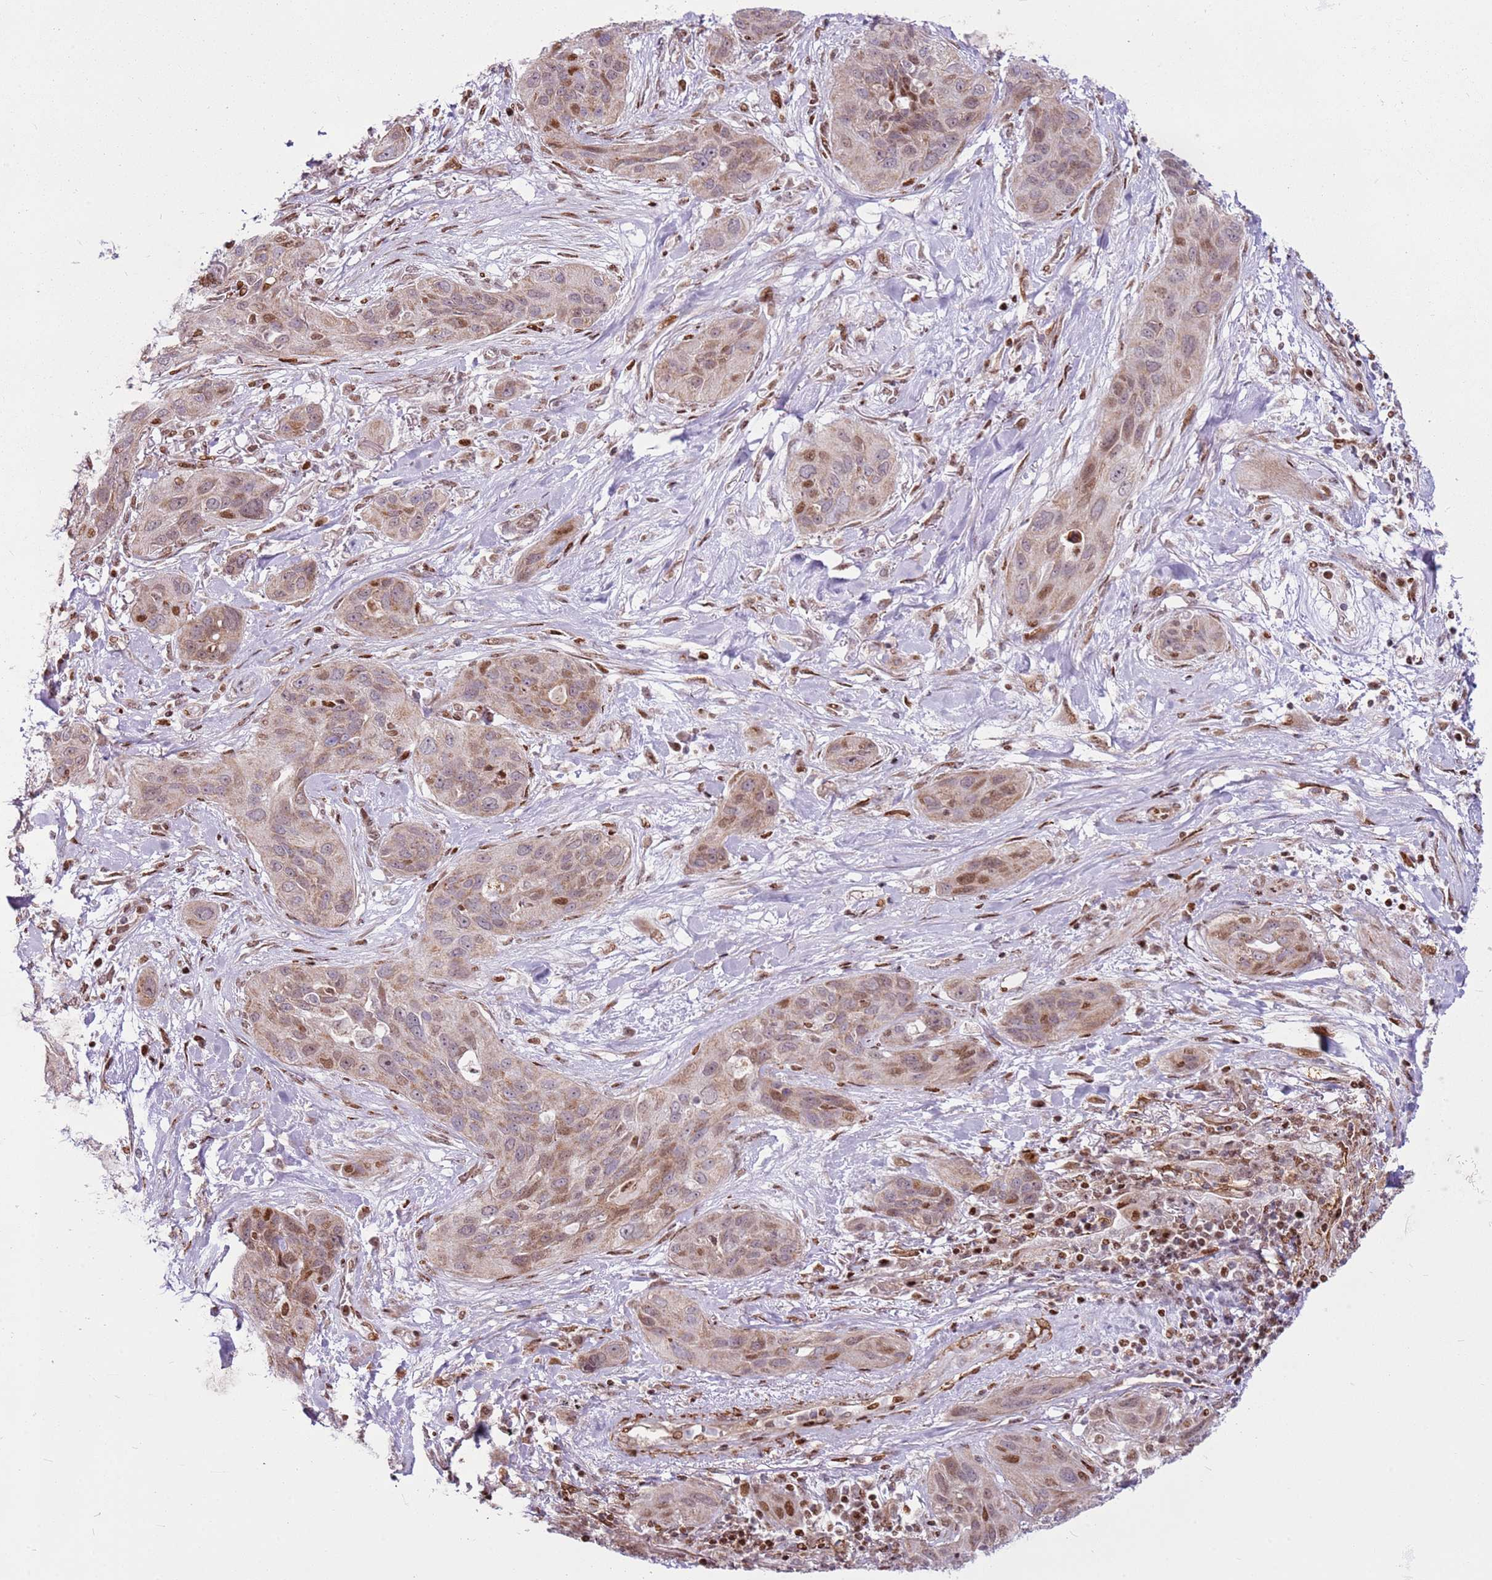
{"staining": {"intensity": "moderate", "quantity": "25%-75%", "location": "nuclear"}, "tissue": "lung cancer", "cell_type": "Tumor cells", "image_type": "cancer", "snomed": [{"axis": "morphology", "description": "Squamous cell carcinoma, NOS"}, {"axis": "topography", "description": "Lung"}], "caption": "Tumor cells display medium levels of moderate nuclear positivity in about 25%-75% of cells in human squamous cell carcinoma (lung). The protein is stained brown, and the nuclei are stained in blue (DAB IHC with brightfield microscopy, high magnification).", "gene": "PCTP", "patient": {"sex": "female", "age": 70}}